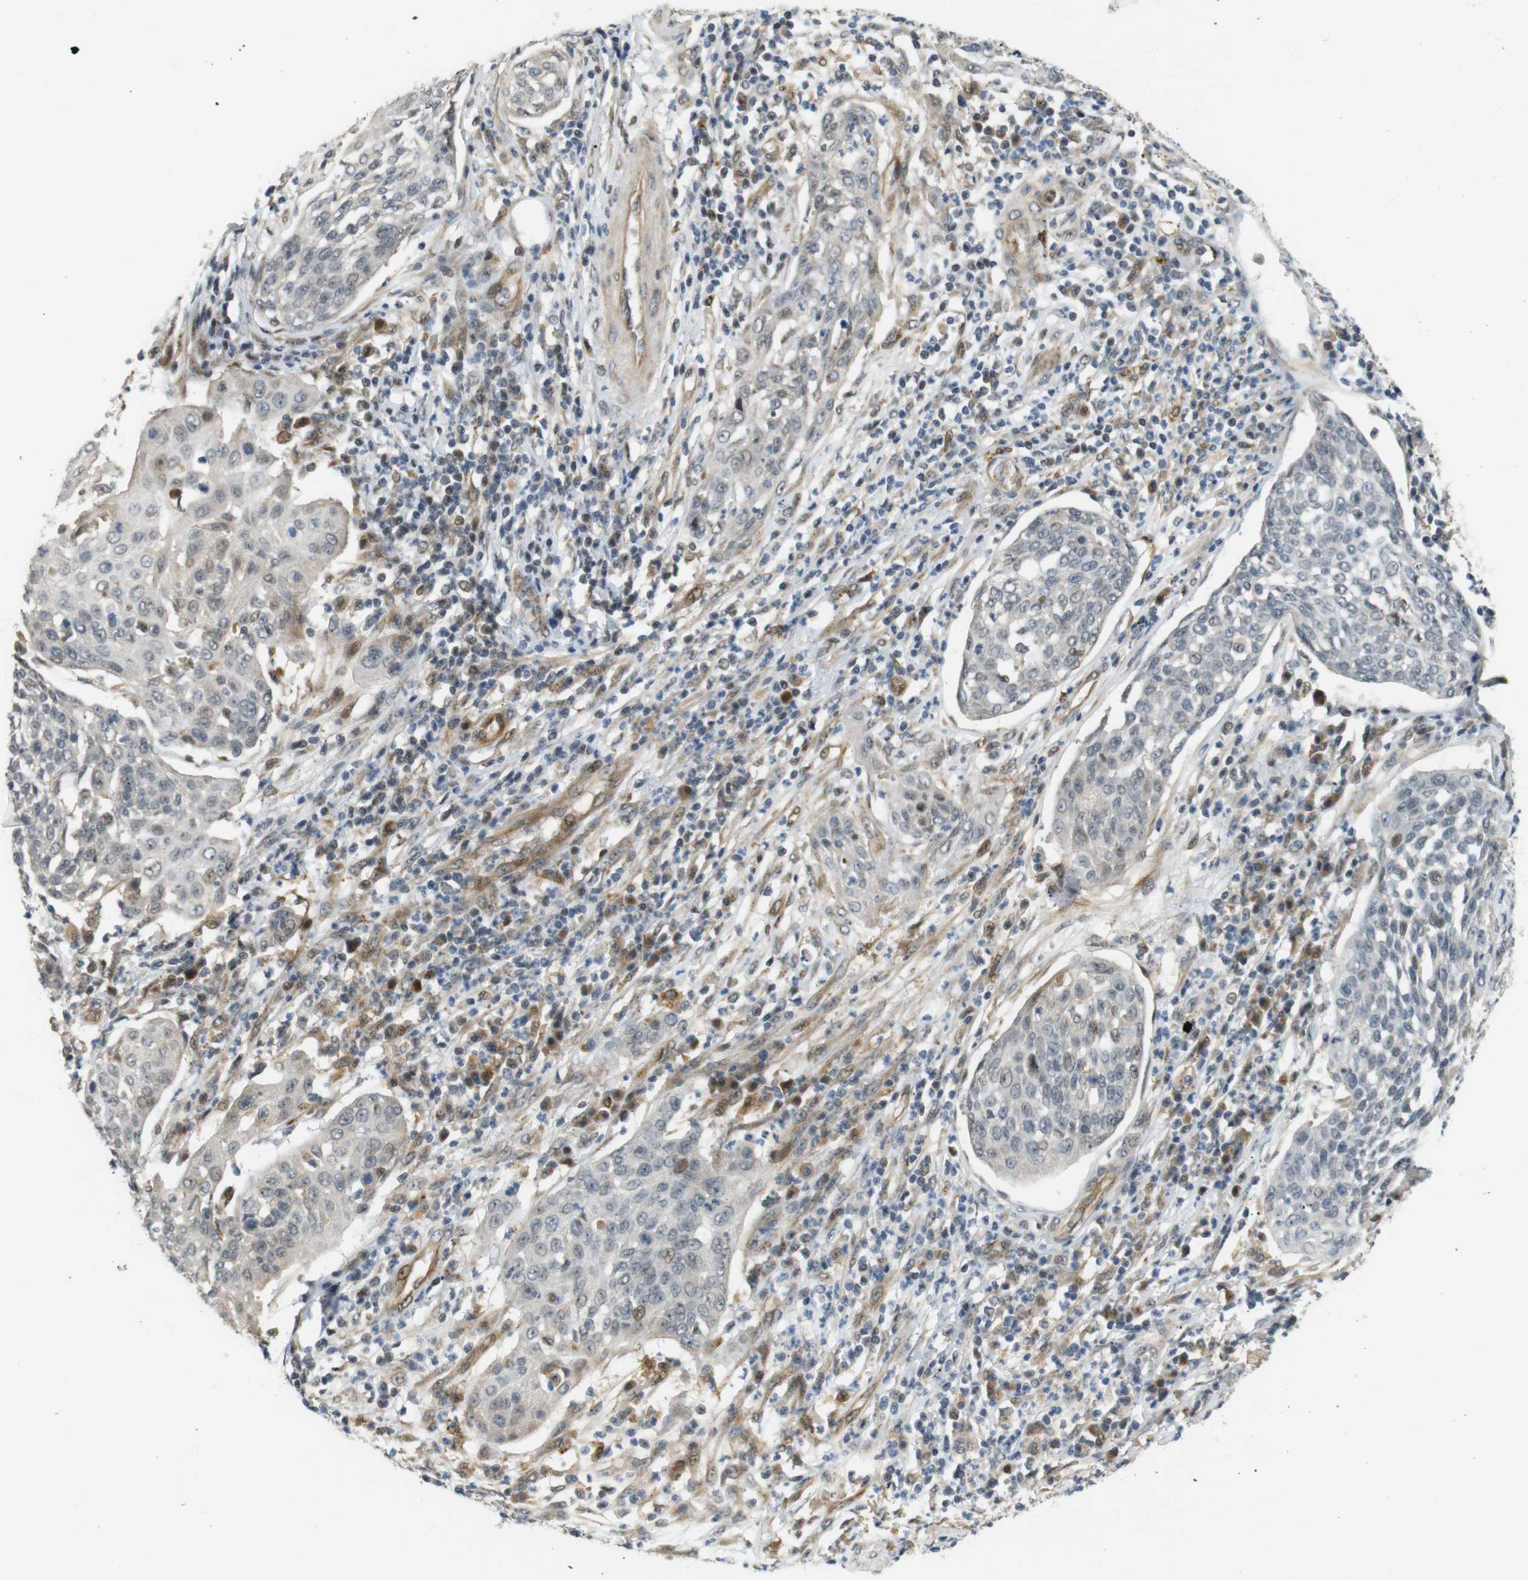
{"staining": {"intensity": "weak", "quantity": "<25%", "location": "cytoplasmic/membranous,nuclear"}, "tissue": "cervical cancer", "cell_type": "Tumor cells", "image_type": "cancer", "snomed": [{"axis": "morphology", "description": "Squamous cell carcinoma, NOS"}, {"axis": "topography", "description": "Cervix"}], "caption": "Immunohistochemical staining of human cervical cancer (squamous cell carcinoma) displays no significant expression in tumor cells.", "gene": "TSPAN9", "patient": {"sex": "female", "age": 34}}